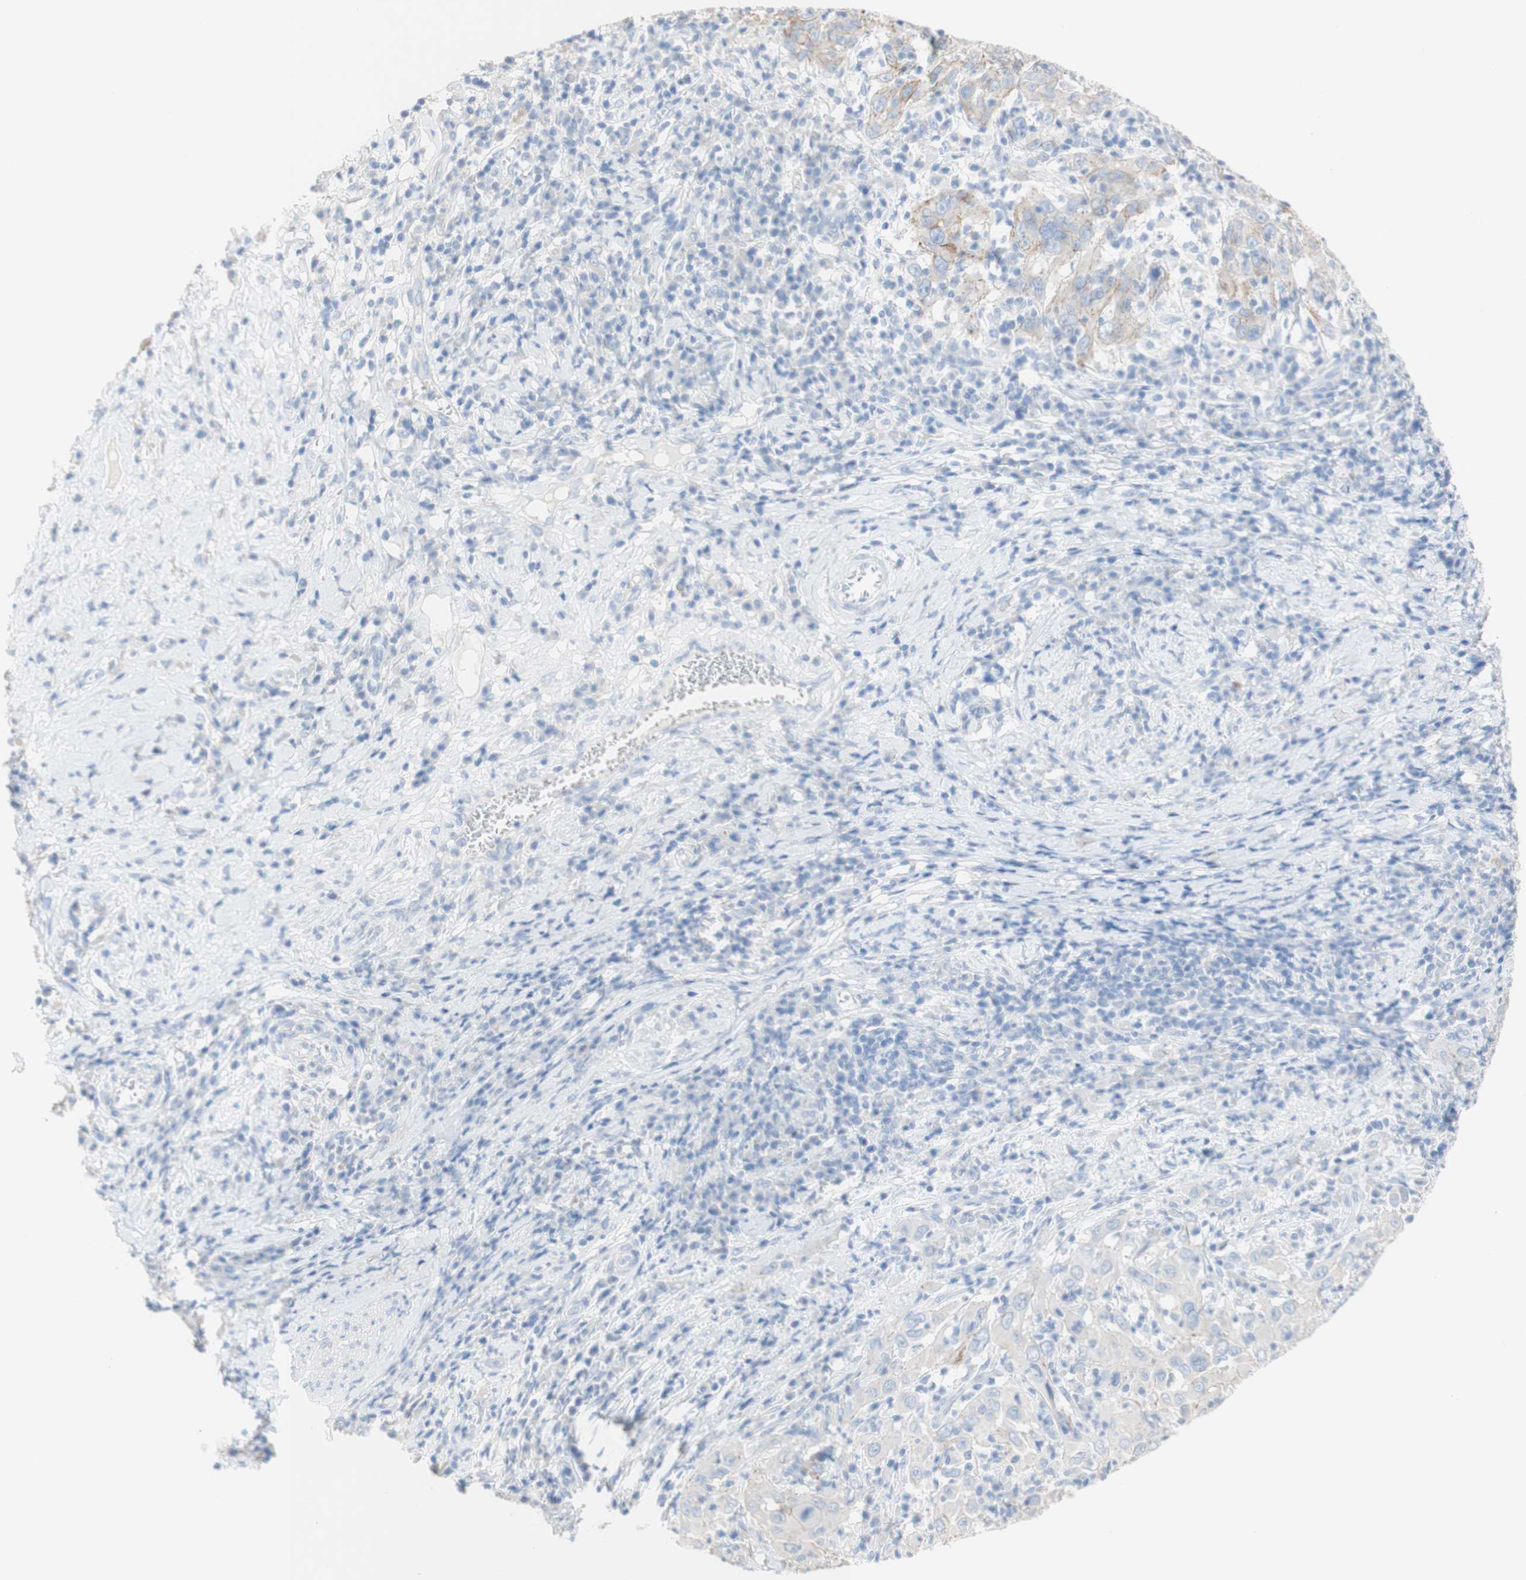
{"staining": {"intensity": "moderate", "quantity": "<25%", "location": "cytoplasmic/membranous"}, "tissue": "cervical cancer", "cell_type": "Tumor cells", "image_type": "cancer", "snomed": [{"axis": "morphology", "description": "Squamous cell carcinoma, NOS"}, {"axis": "topography", "description": "Cervix"}], "caption": "Immunohistochemistry (IHC) (DAB (3,3'-diaminobenzidine)) staining of human squamous cell carcinoma (cervical) displays moderate cytoplasmic/membranous protein staining in about <25% of tumor cells.", "gene": "DSC2", "patient": {"sex": "female", "age": 46}}